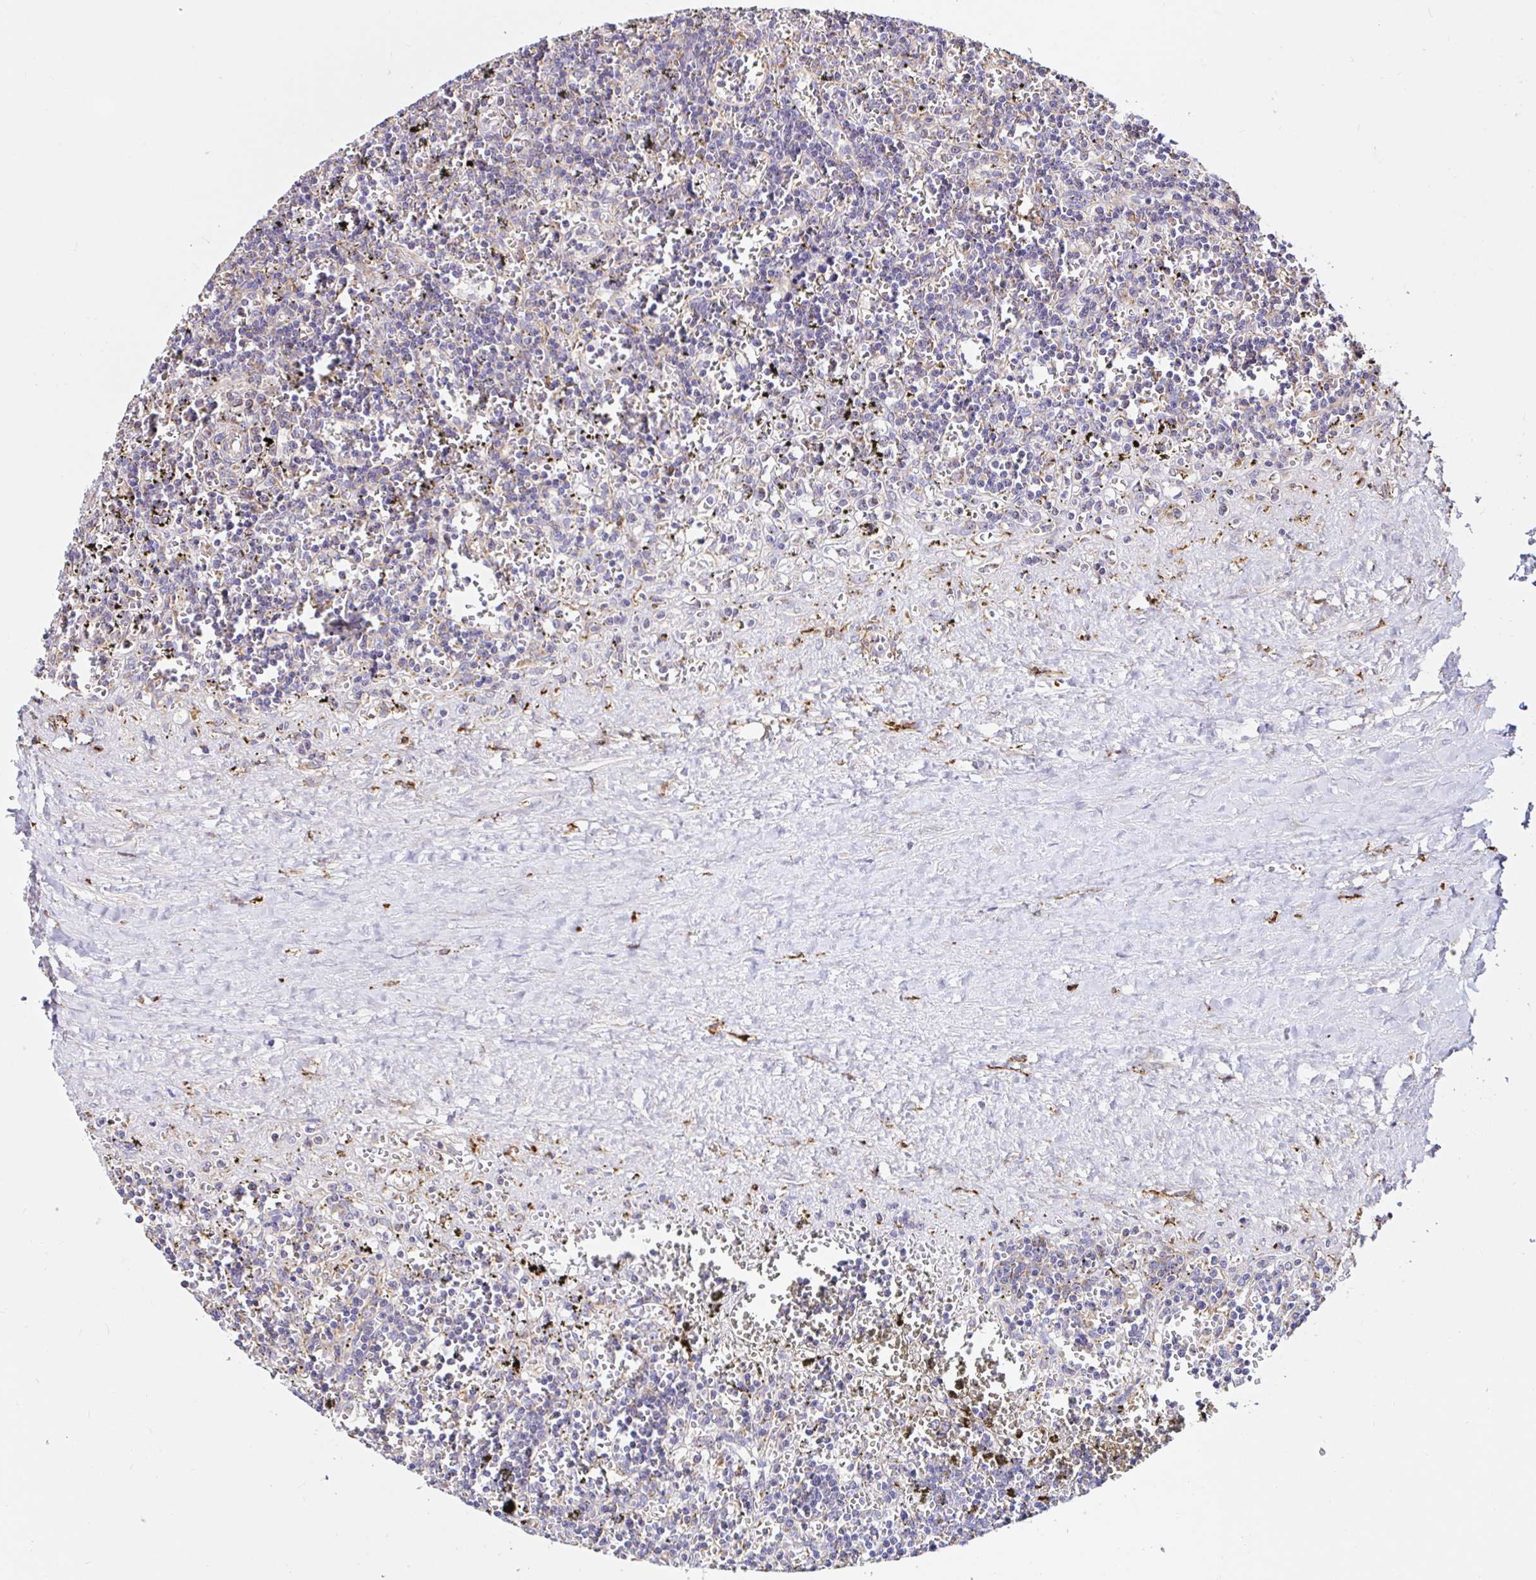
{"staining": {"intensity": "negative", "quantity": "none", "location": "none"}, "tissue": "lymphoma", "cell_type": "Tumor cells", "image_type": "cancer", "snomed": [{"axis": "morphology", "description": "Malignant lymphoma, non-Hodgkin's type, Low grade"}, {"axis": "topography", "description": "Spleen"}], "caption": "IHC photomicrograph of malignant lymphoma, non-Hodgkin's type (low-grade) stained for a protein (brown), which shows no expression in tumor cells.", "gene": "MSR1", "patient": {"sex": "male", "age": 60}}